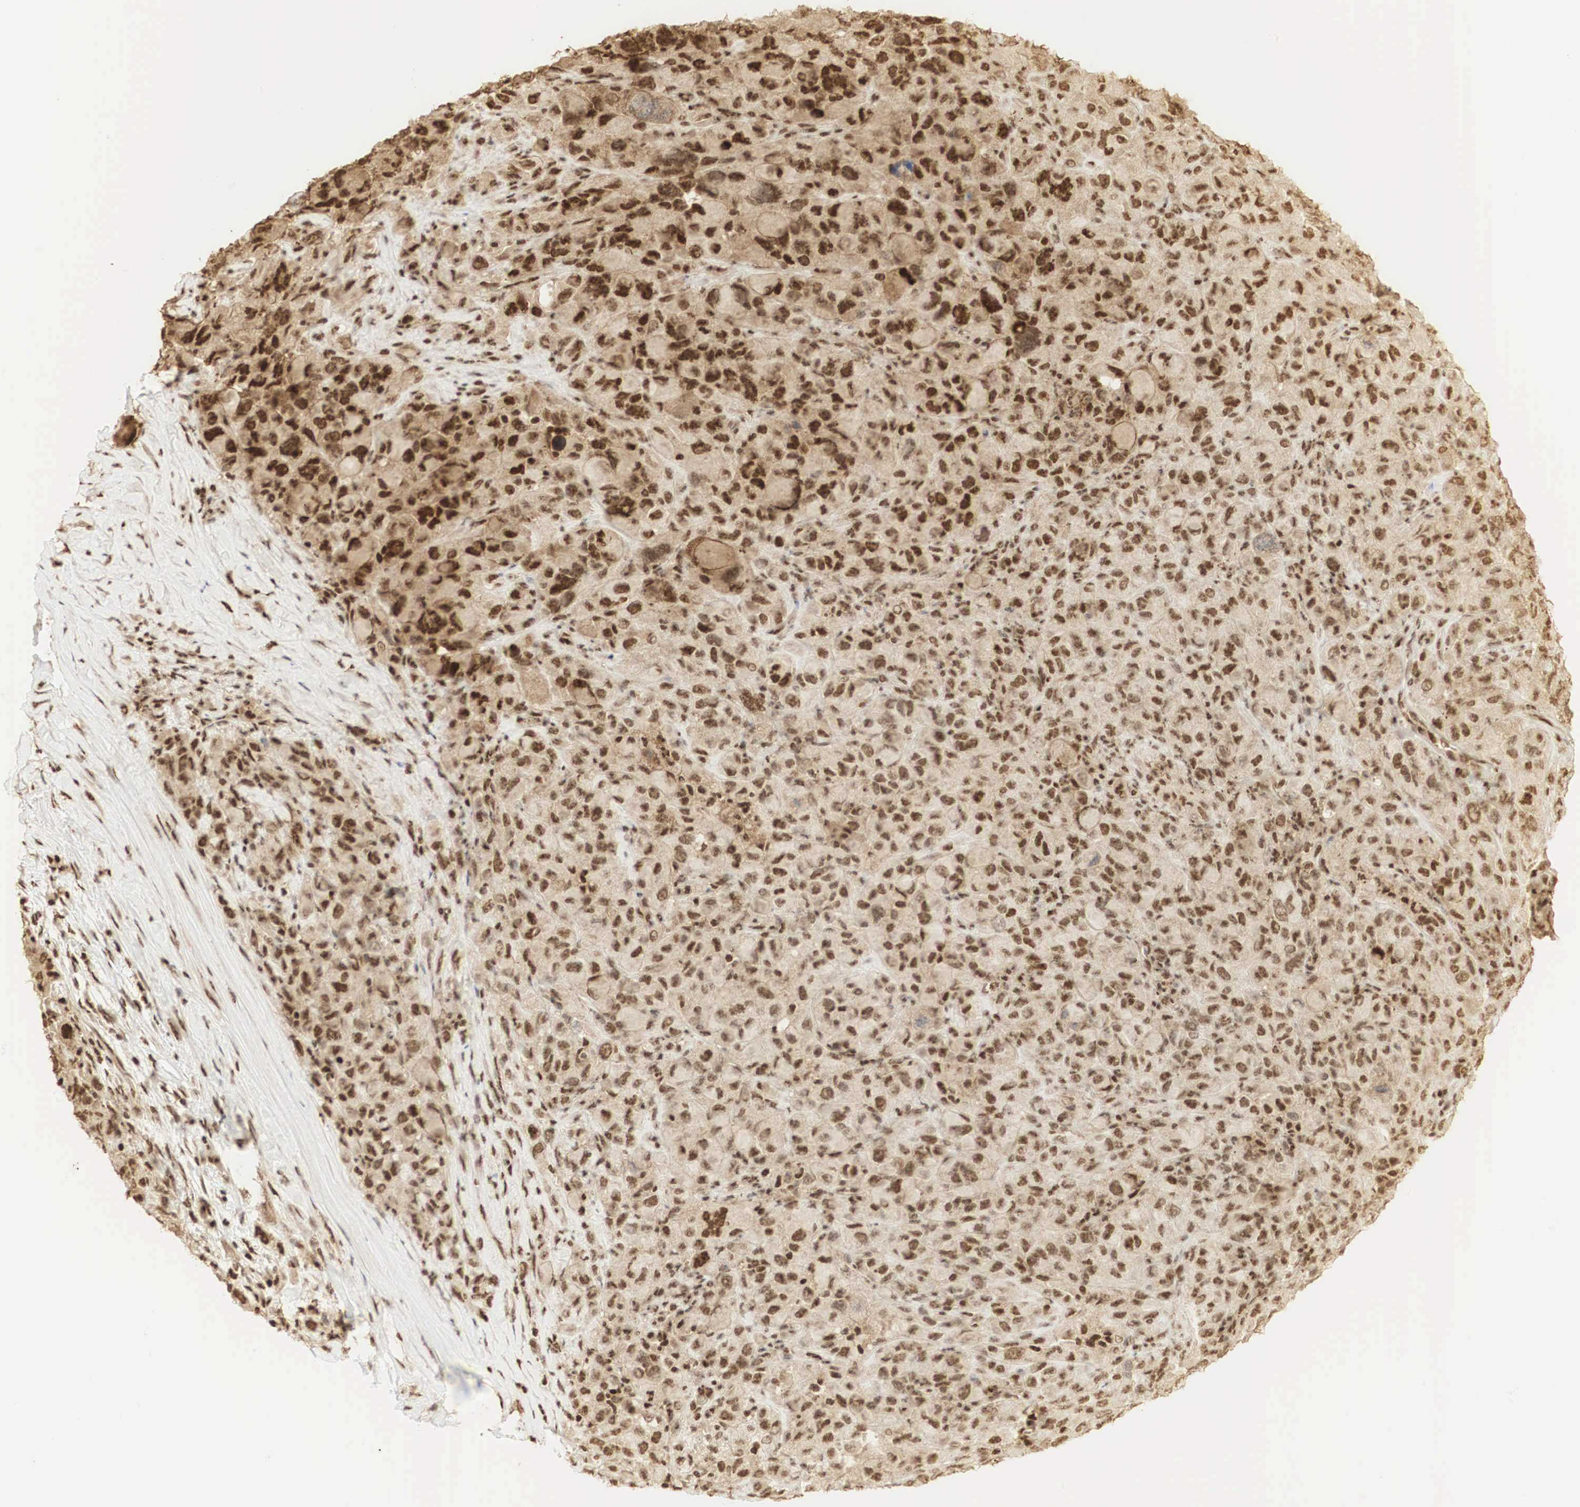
{"staining": {"intensity": "strong", "quantity": ">75%", "location": "cytoplasmic/membranous,nuclear"}, "tissue": "melanoma", "cell_type": "Tumor cells", "image_type": "cancer", "snomed": [{"axis": "morphology", "description": "Malignant melanoma, Metastatic site"}, {"axis": "topography", "description": "Skin"}], "caption": "Protein expression analysis of malignant melanoma (metastatic site) shows strong cytoplasmic/membranous and nuclear expression in about >75% of tumor cells. (IHC, brightfield microscopy, high magnification).", "gene": "RNF113A", "patient": {"sex": "male", "age": 32}}